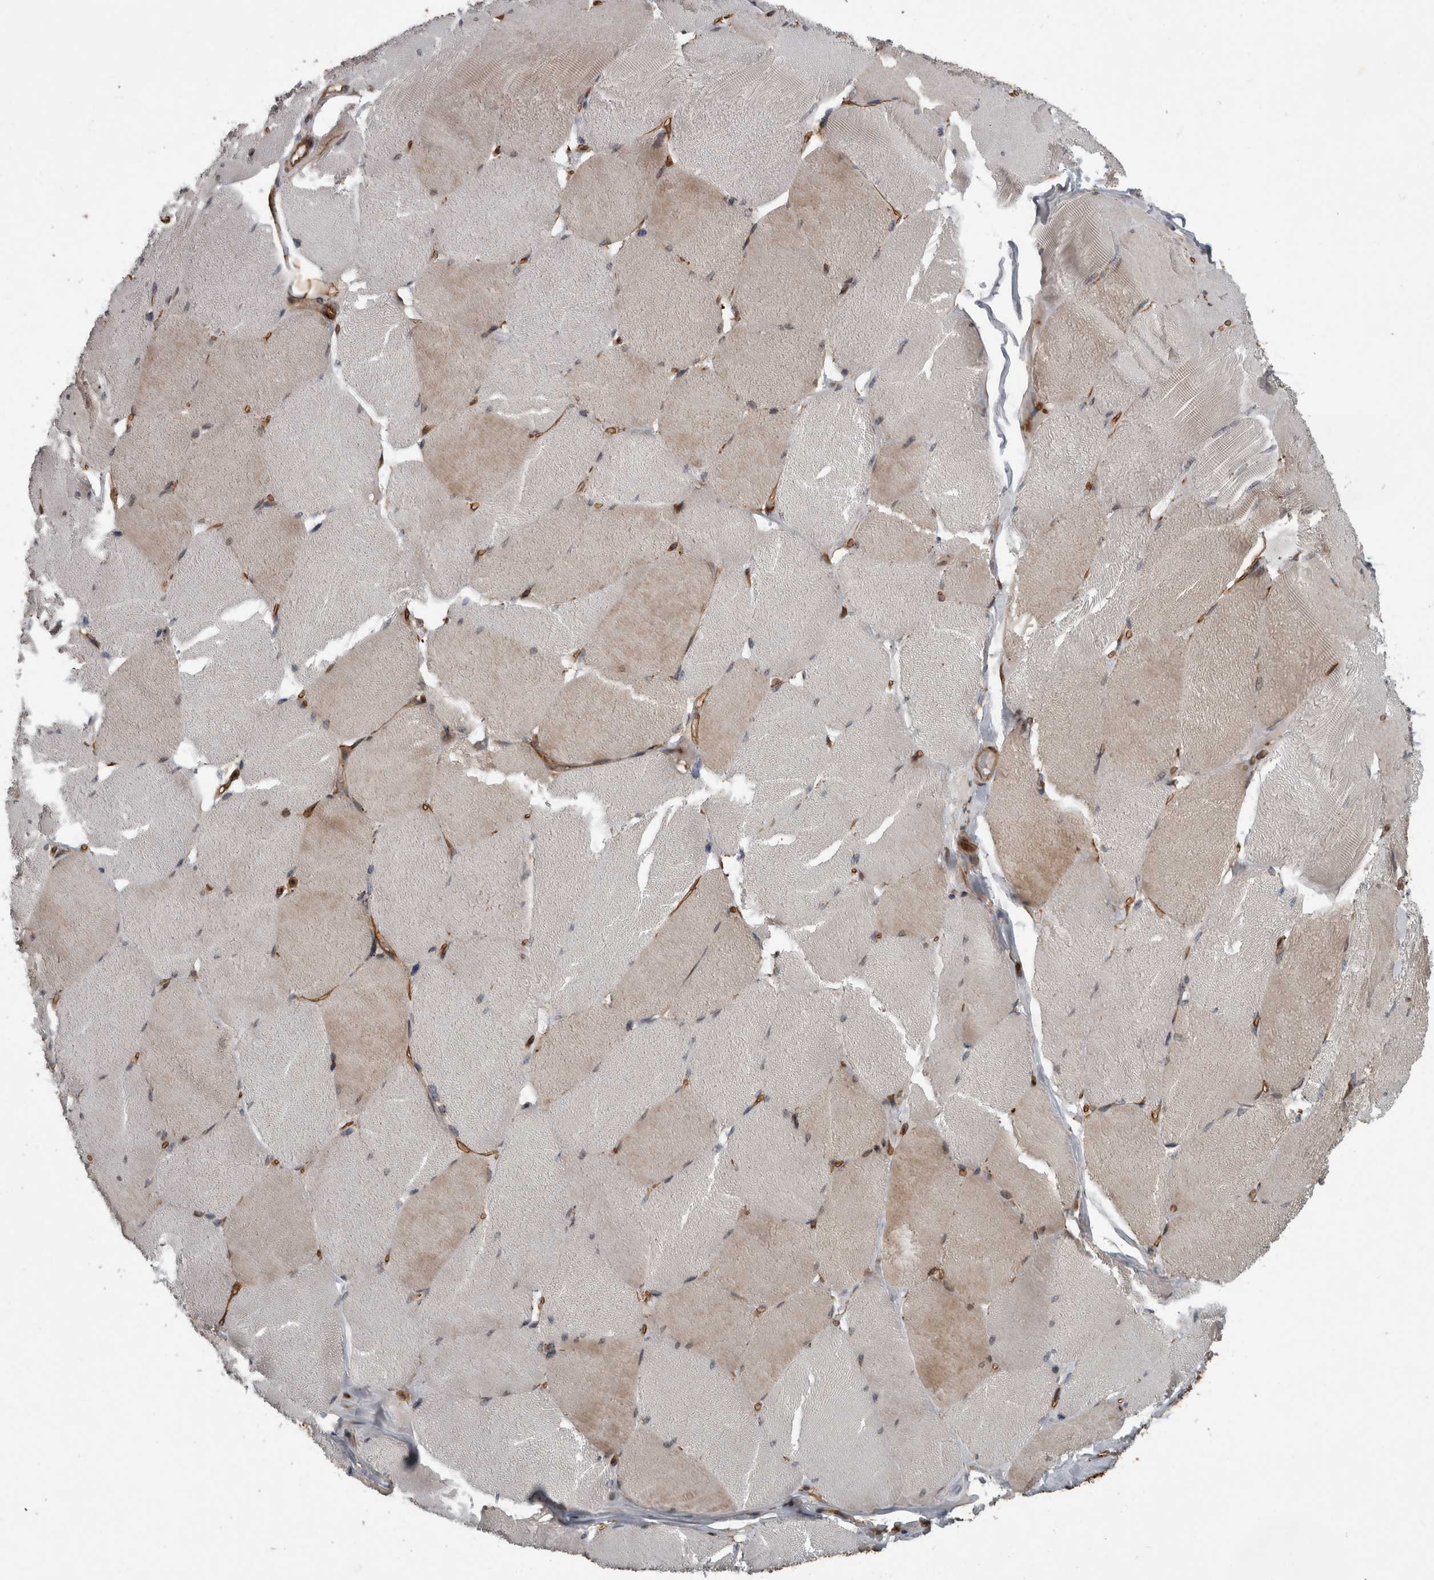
{"staining": {"intensity": "weak", "quantity": "25%-75%", "location": "cytoplasmic/membranous"}, "tissue": "skeletal muscle", "cell_type": "Myocytes", "image_type": "normal", "snomed": [{"axis": "morphology", "description": "Normal tissue, NOS"}, {"axis": "topography", "description": "Skin"}, {"axis": "topography", "description": "Skeletal muscle"}], "caption": "Immunohistochemical staining of unremarkable skeletal muscle shows 25%-75% levels of weak cytoplasmic/membranous protein expression in approximately 25%-75% of myocytes. Immunohistochemistry (ihc) stains the protein in brown and the nuclei are stained blue.", "gene": "VEGFD", "patient": {"sex": "male", "age": 83}}